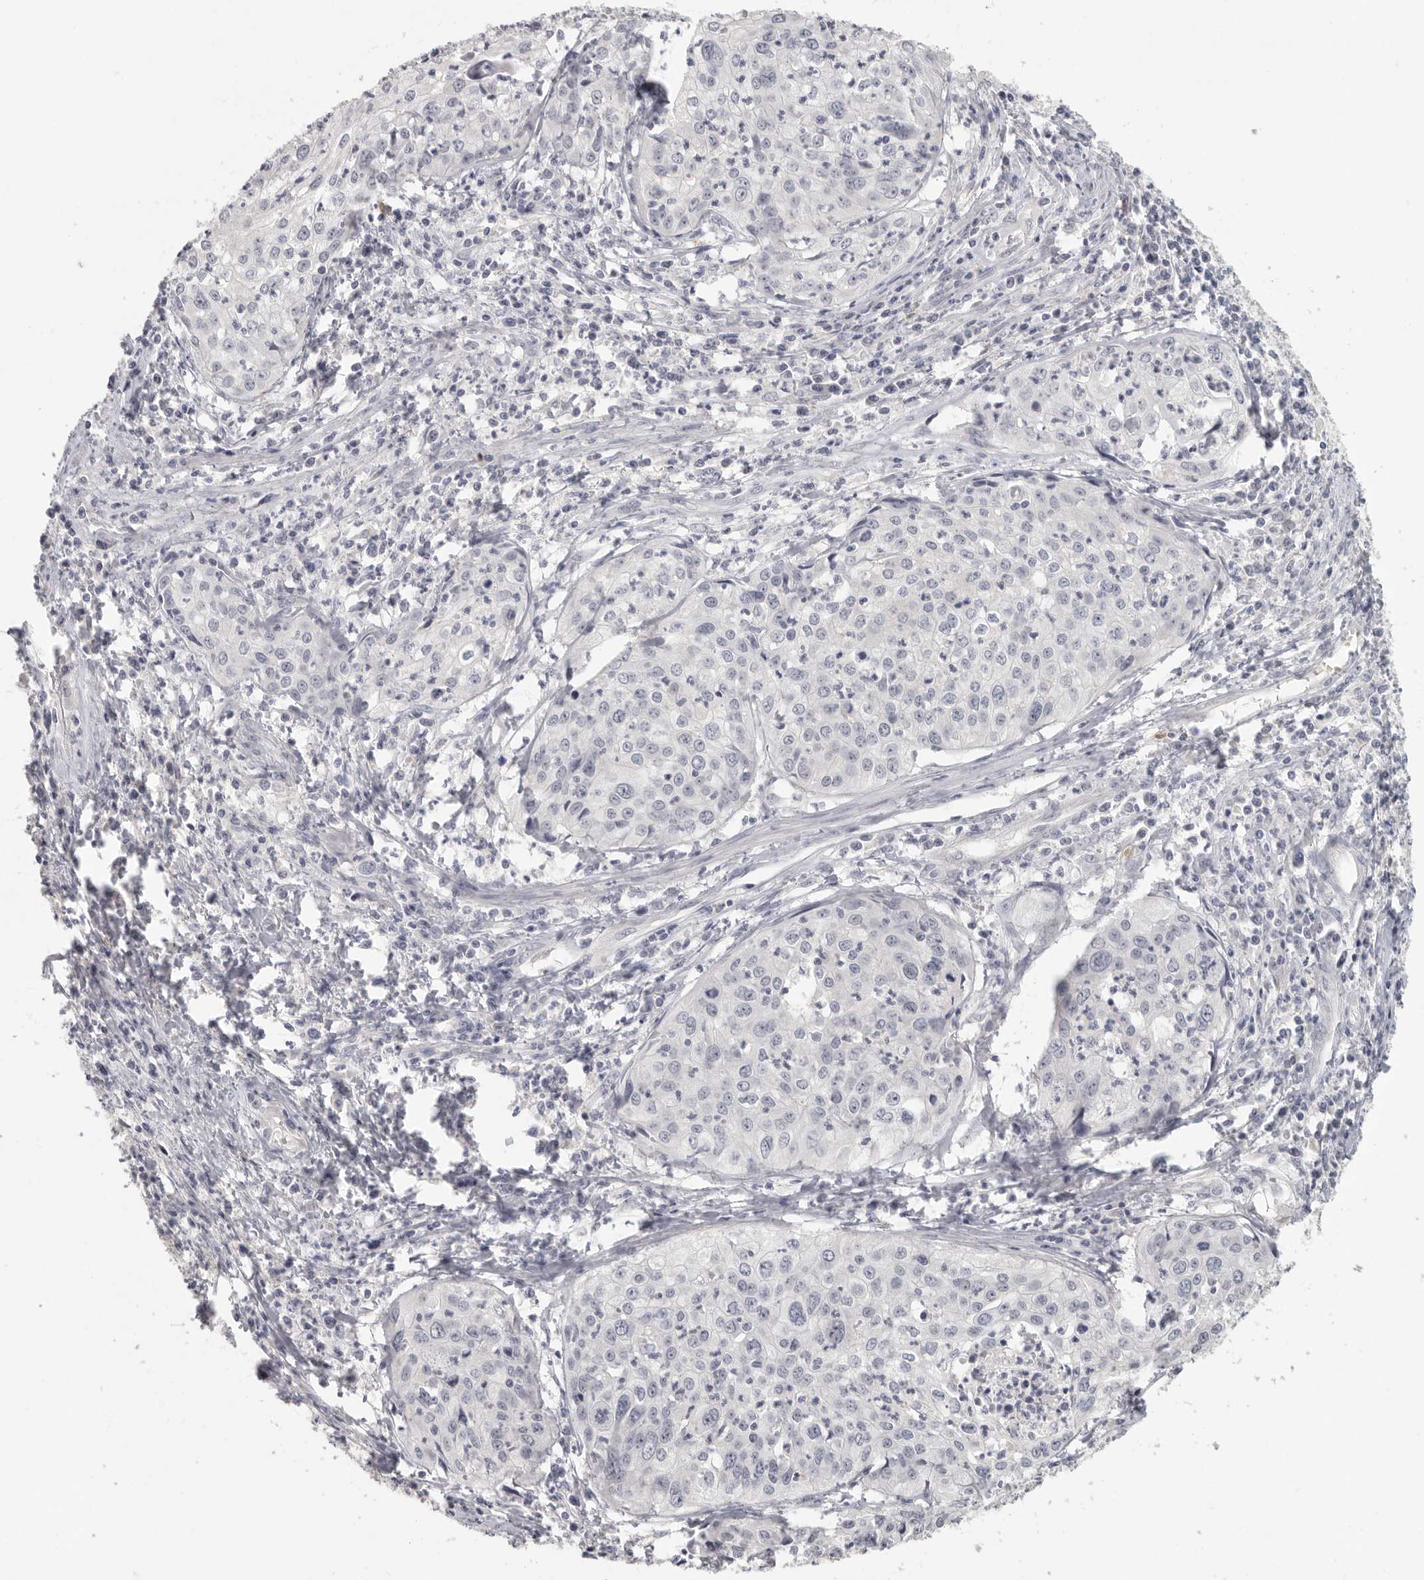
{"staining": {"intensity": "negative", "quantity": "none", "location": "none"}, "tissue": "cervical cancer", "cell_type": "Tumor cells", "image_type": "cancer", "snomed": [{"axis": "morphology", "description": "Squamous cell carcinoma, NOS"}, {"axis": "topography", "description": "Cervix"}], "caption": "Cervical cancer was stained to show a protein in brown. There is no significant positivity in tumor cells.", "gene": "DNAJC11", "patient": {"sex": "female", "age": 31}}